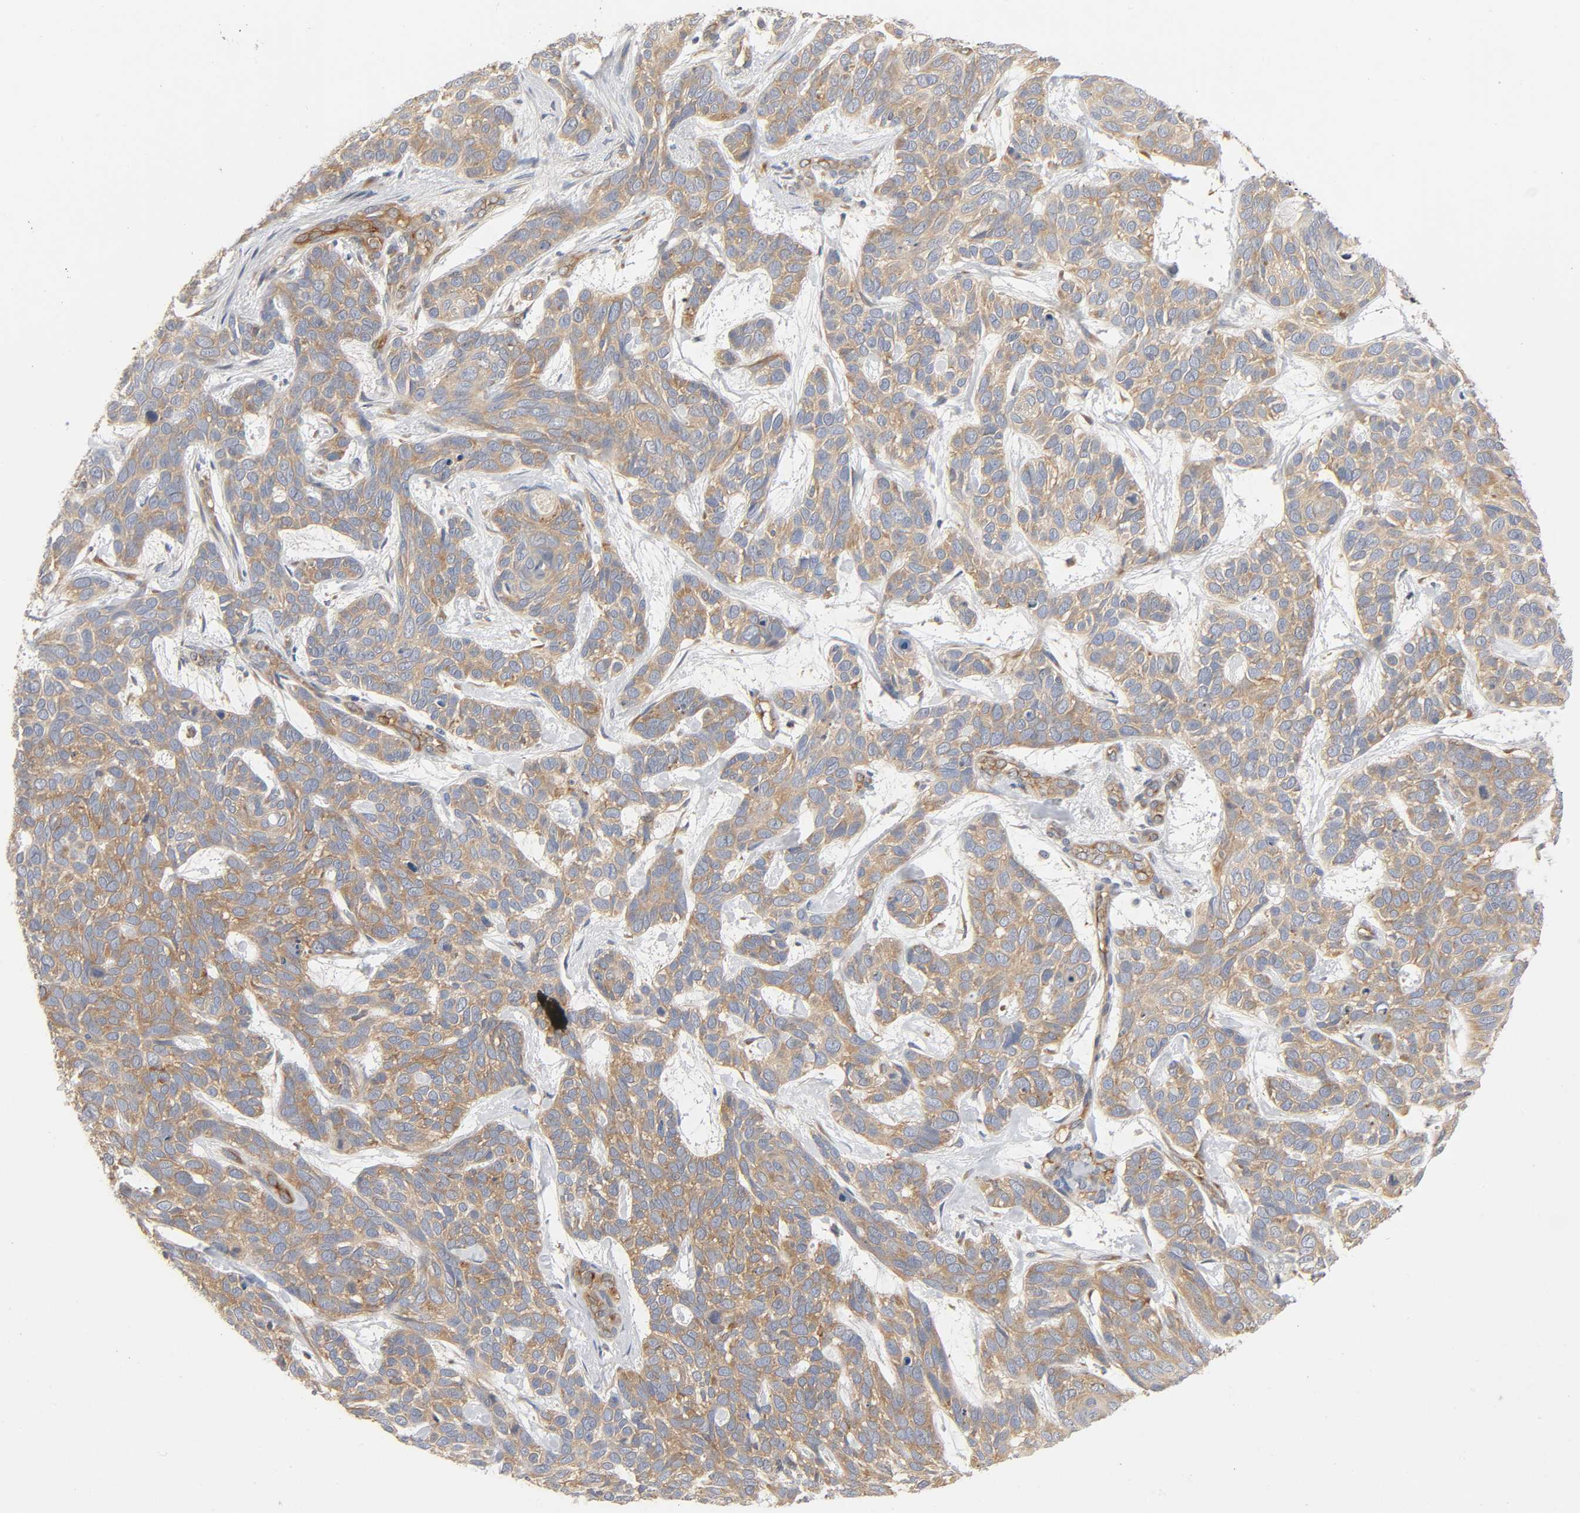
{"staining": {"intensity": "weak", "quantity": ">75%", "location": "cytoplasmic/membranous"}, "tissue": "skin cancer", "cell_type": "Tumor cells", "image_type": "cancer", "snomed": [{"axis": "morphology", "description": "Basal cell carcinoma"}, {"axis": "topography", "description": "Skin"}], "caption": "Protein analysis of basal cell carcinoma (skin) tissue reveals weak cytoplasmic/membranous staining in about >75% of tumor cells.", "gene": "SCHIP1", "patient": {"sex": "male", "age": 87}}